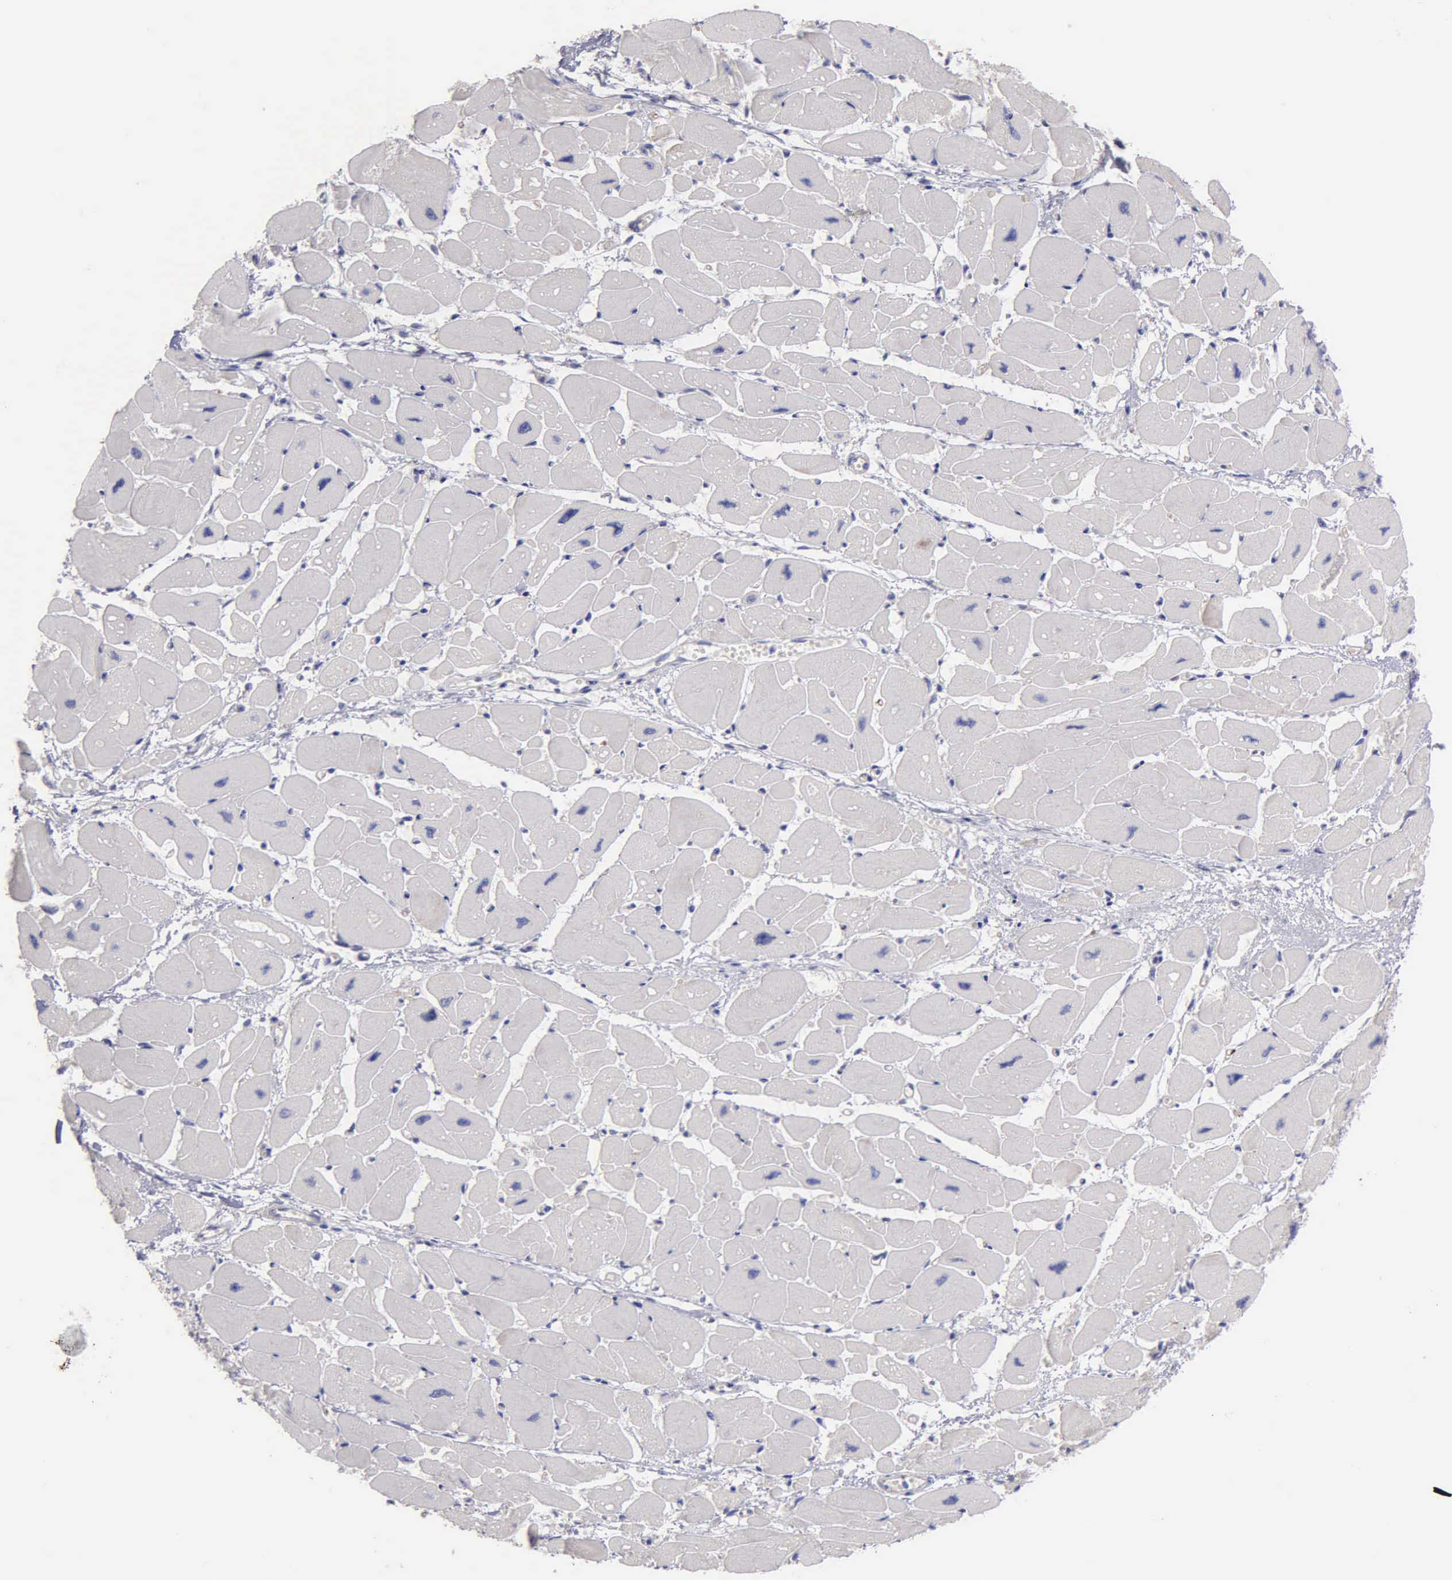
{"staining": {"intensity": "negative", "quantity": "none", "location": "none"}, "tissue": "heart muscle", "cell_type": "Cardiomyocytes", "image_type": "normal", "snomed": [{"axis": "morphology", "description": "Normal tissue, NOS"}, {"axis": "topography", "description": "Heart"}], "caption": "Cardiomyocytes show no significant protein positivity in normal heart muscle. (DAB (3,3'-diaminobenzidine) IHC with hematoxylin counter stain).", "gene": "APP", "patient": {"sex": "female", "age": 54}}